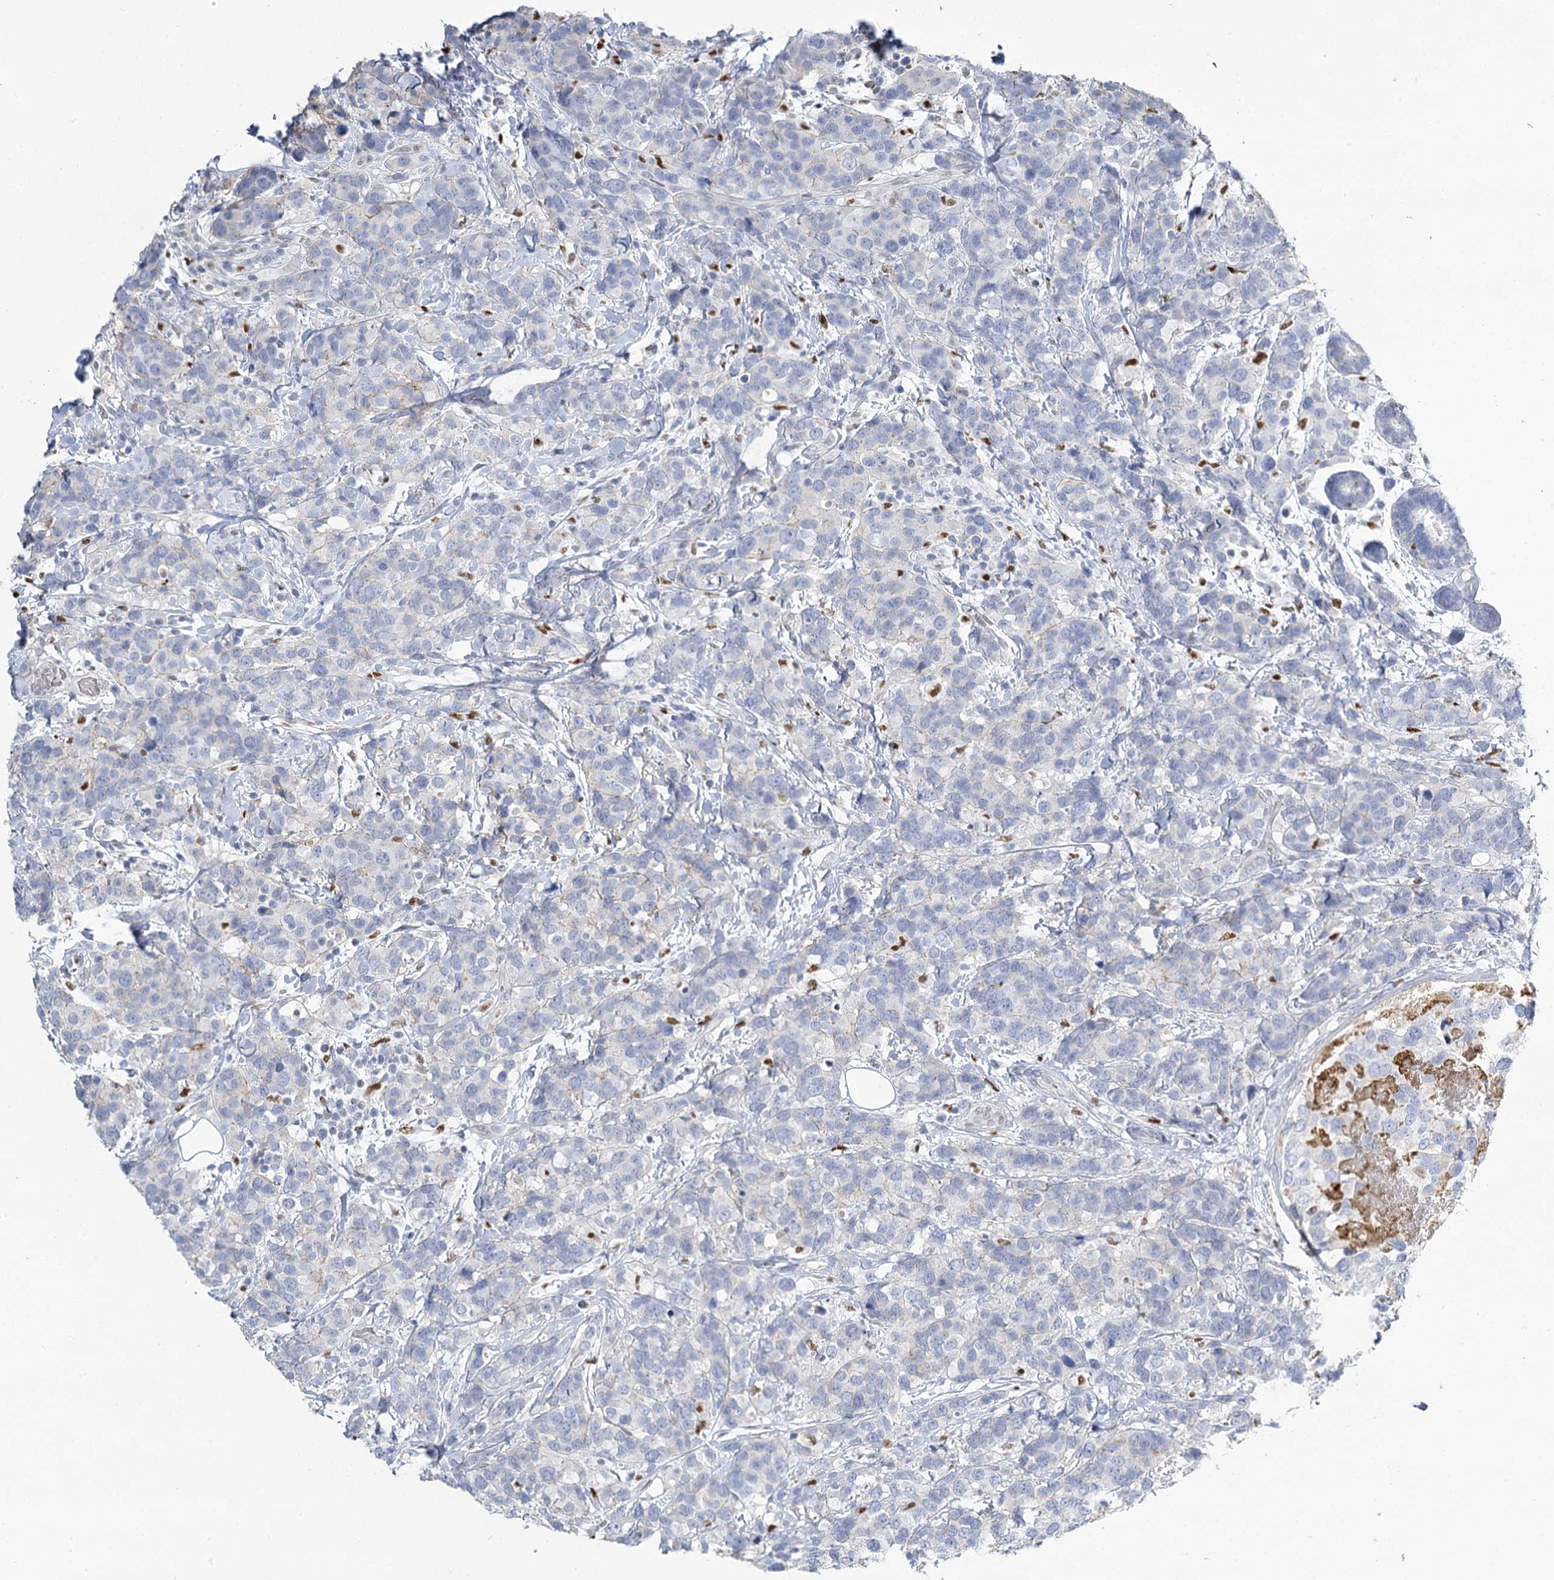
{"staining": {"intensity": "negative", "quantity": "none", "location": "none"}, "tissue": "breast cancer", "cell_type": "Tumor cells", "image_type": "cancer", "snomed": [{"axis": "morphology", "description": "Lobular carcinoma"}, {"axis": "topography", "description": "Breast"}], "caption": "This is a micrograph of immunohistochemistry (IHC) staining of breast cancer (lobular carcinoma), which shows no expression in tumor cells.", "gene": "IGSF3", "patient": {"sex": "female", "age": 59}}